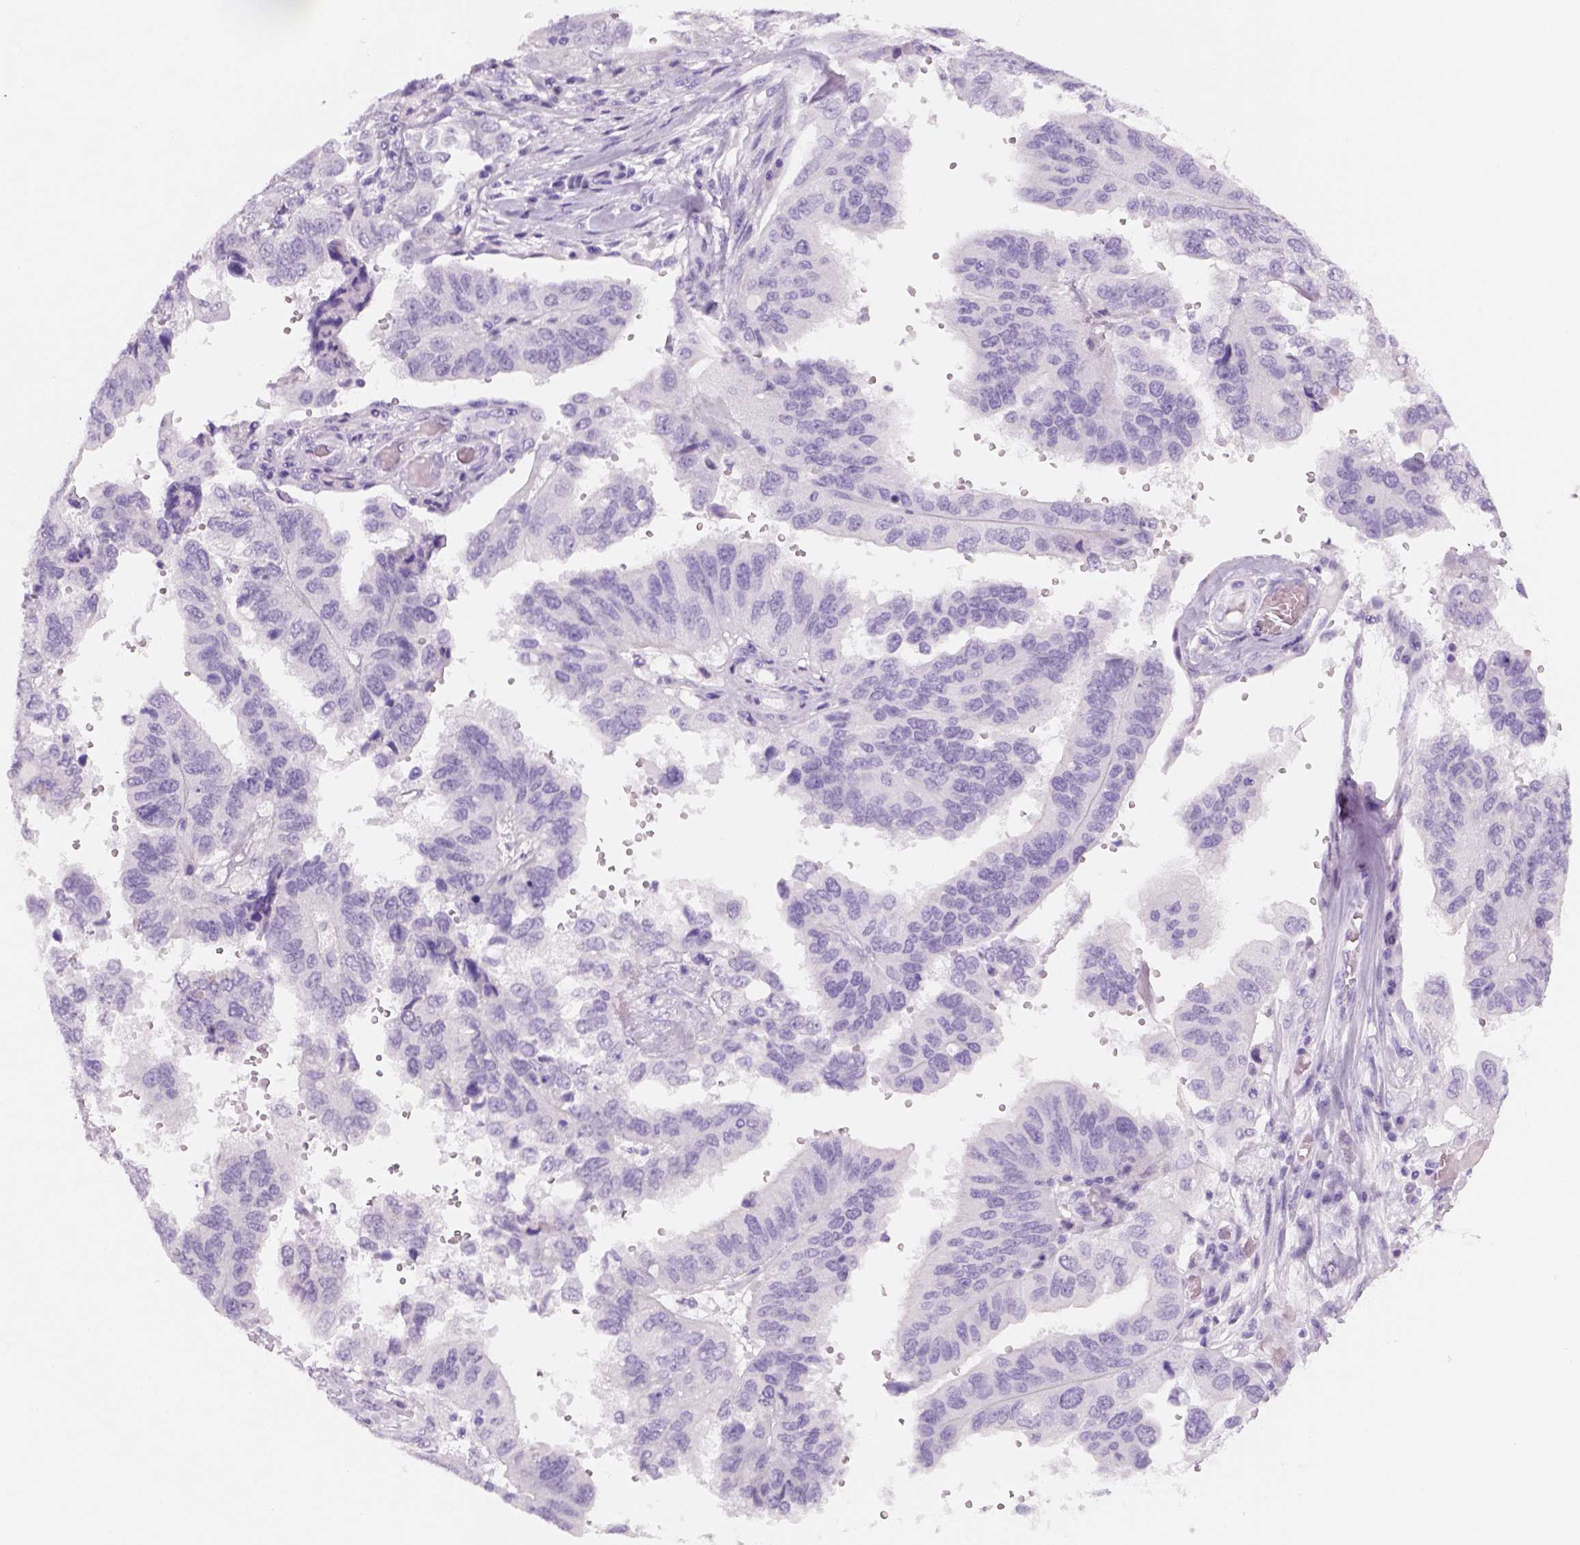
{"staining": {"intensity": "negative", "quantity": "none", "location": "none"}, "tissue": "ovarian cancer", "cell_type": "Tumor cells", "image_type": "cancer", "snomed": [{"axis": "morphology", "description": "Cystadenocarcinoma, serous, NOS"}, {"axis": "topography", "description": "Ovary"}], "caption": "A photomicrograph of human ovarian serous cystadenocarcinoma is negative for staining in tumor cells.", "gene": "KRTAP11-1", "patient": {"sex": "female", "age": 79}}